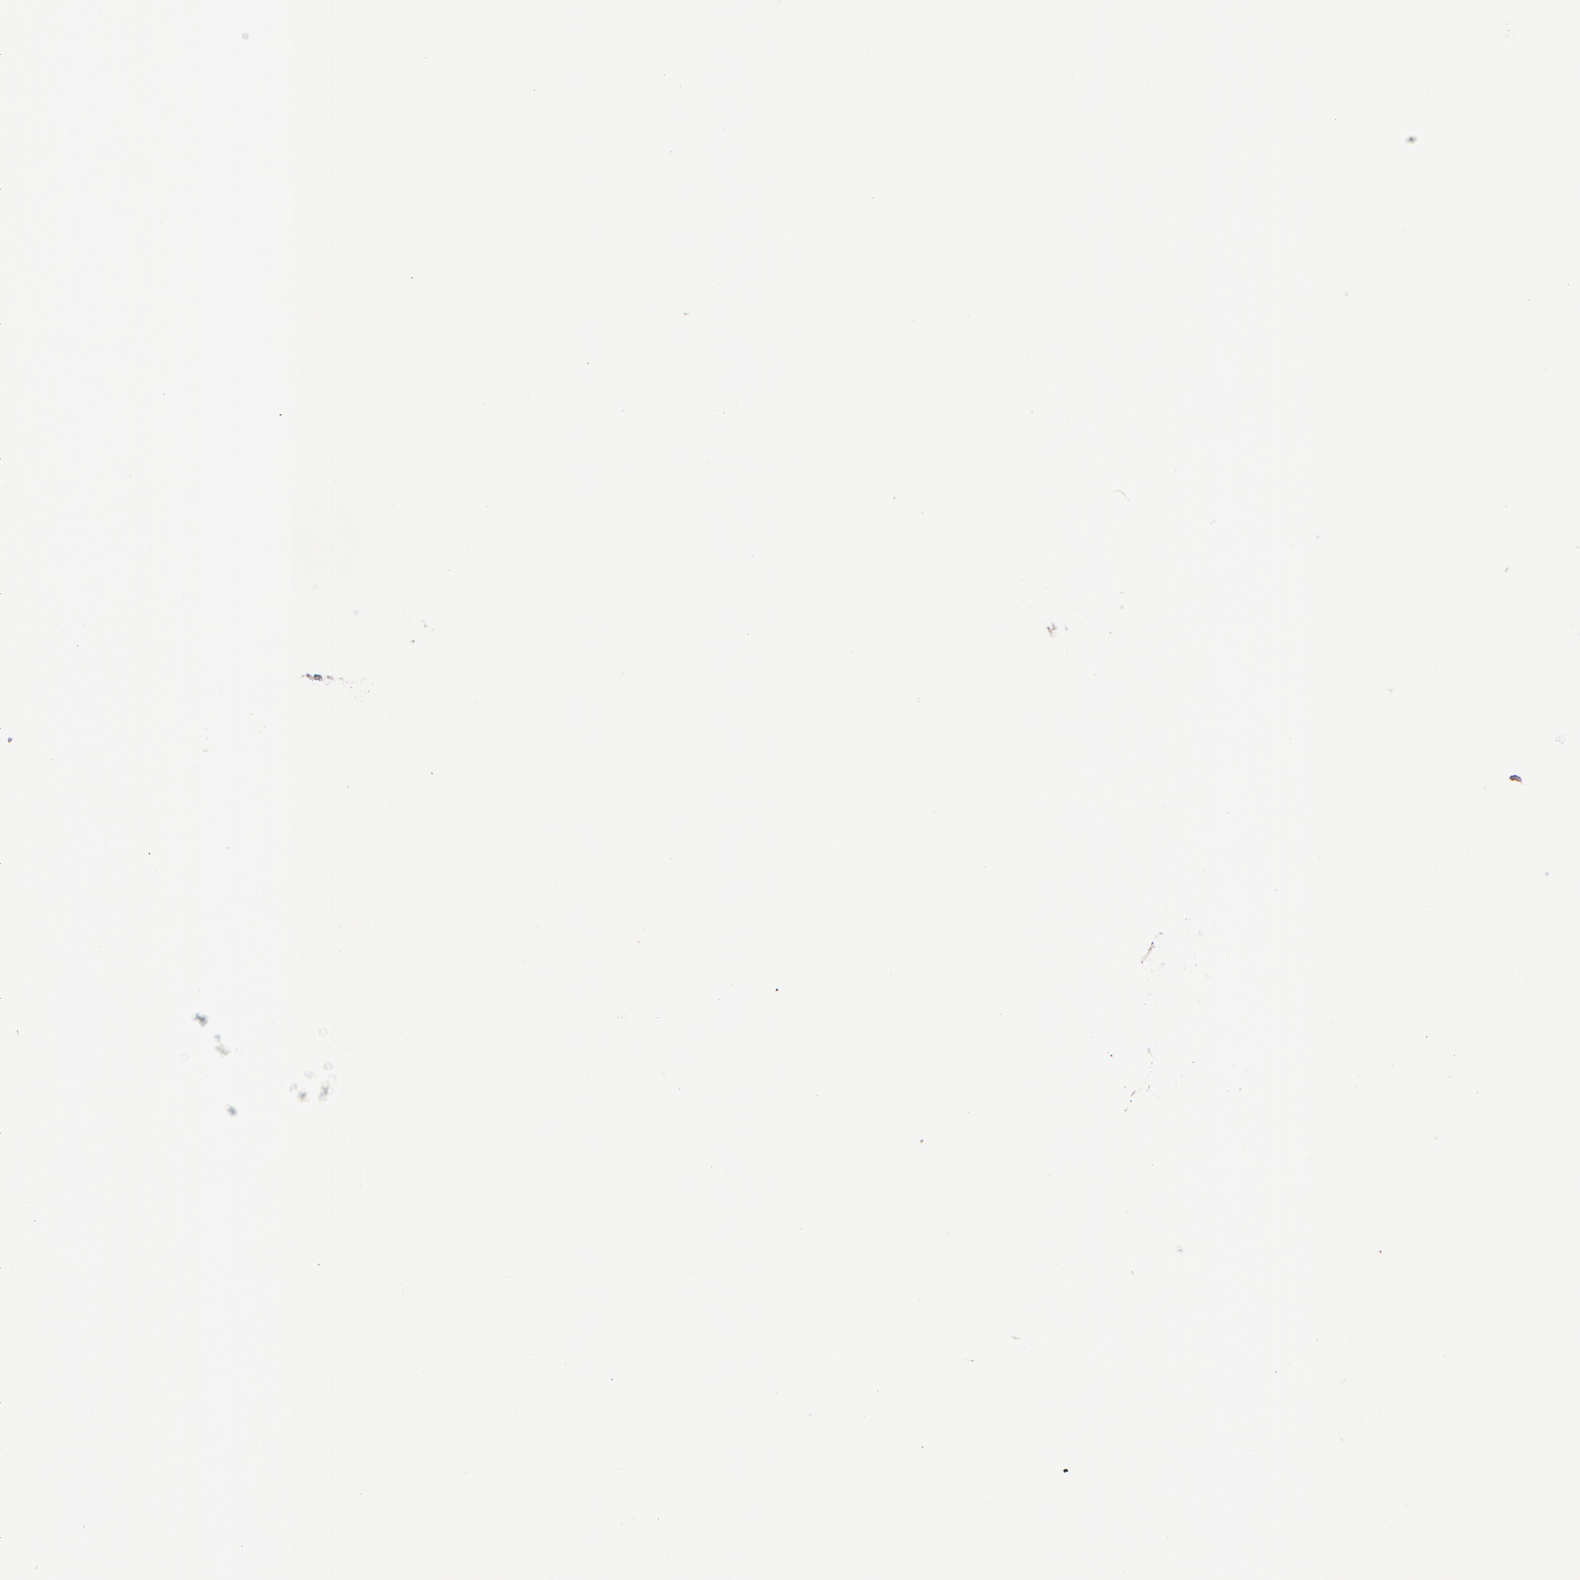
{"staining": {"intensity": "weak", "quantity": "<25%", "location": "nuclear"}, "tissue": "breast cancer", "cell_type": "Tumor cells", "image_type": "cancer", "snomed": [{"axis": "morphology", "description": "Duct carcinoma"}, {"axis": "topography", "description": "Breast"}], "caption": "Histopathology image shows no protein expression in tumor cells of breast invasive ductal carcinoma tissue.", "gene": "ZNF597", "patient": {"sex": "female", "age": 45}}